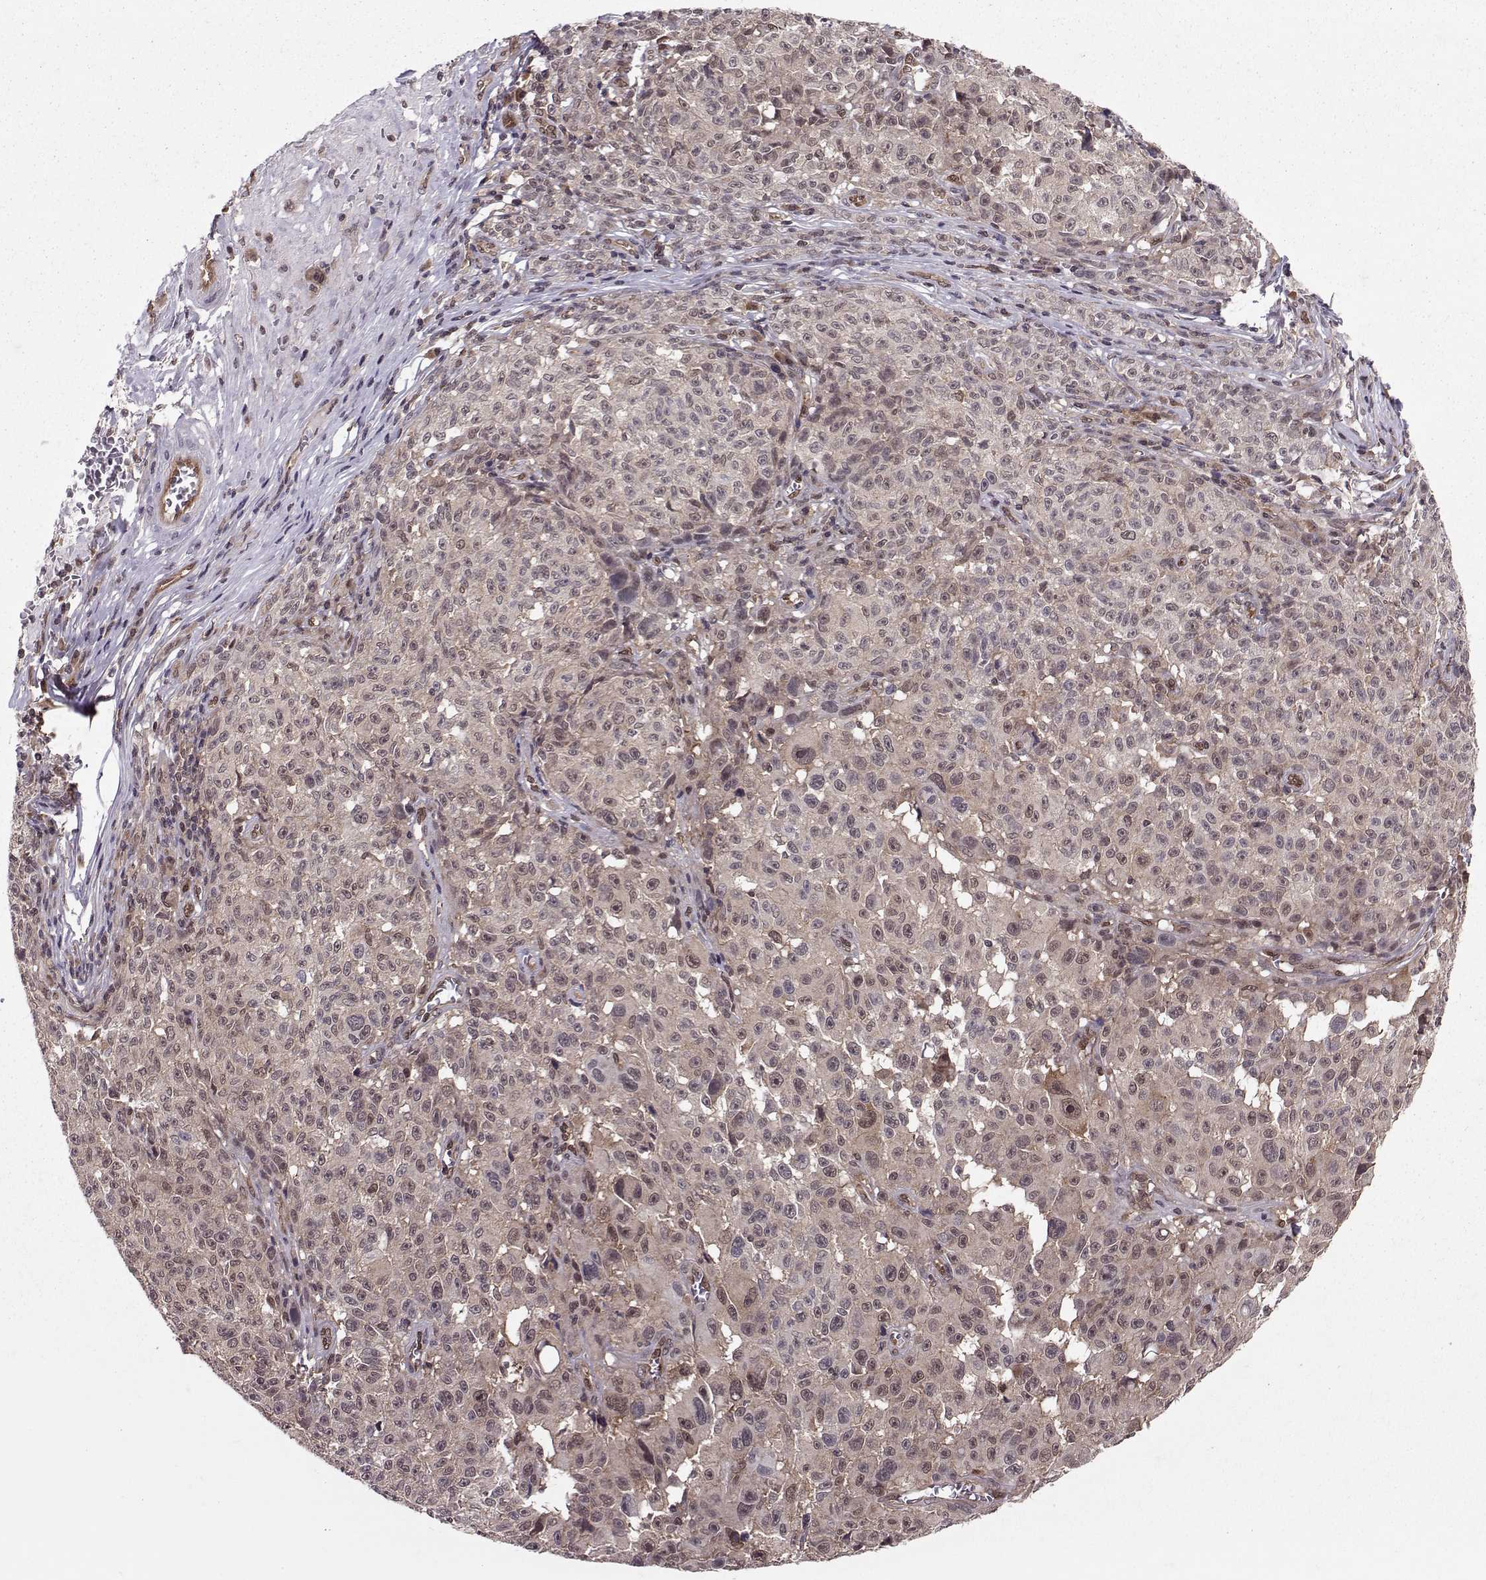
{"staining": {"intensity": "negative", "quantity": "none", "location": "none"}, "tissue": "melanoma", "cell_type": "Tumor cells", "image_type": "cancer", "snomed": [{"axis": "morphology", "description": "Malignant melanoma, NOS"}, {"axis": "topography", "description": "Skin"}], "caption": "An IHC photomicrograph of malignant melanoma is shown. There is no staining in tumor cells of malignant melanoma.", "gene": "PPP2R2A", "patient": {"sex": "female", "age": 82}}